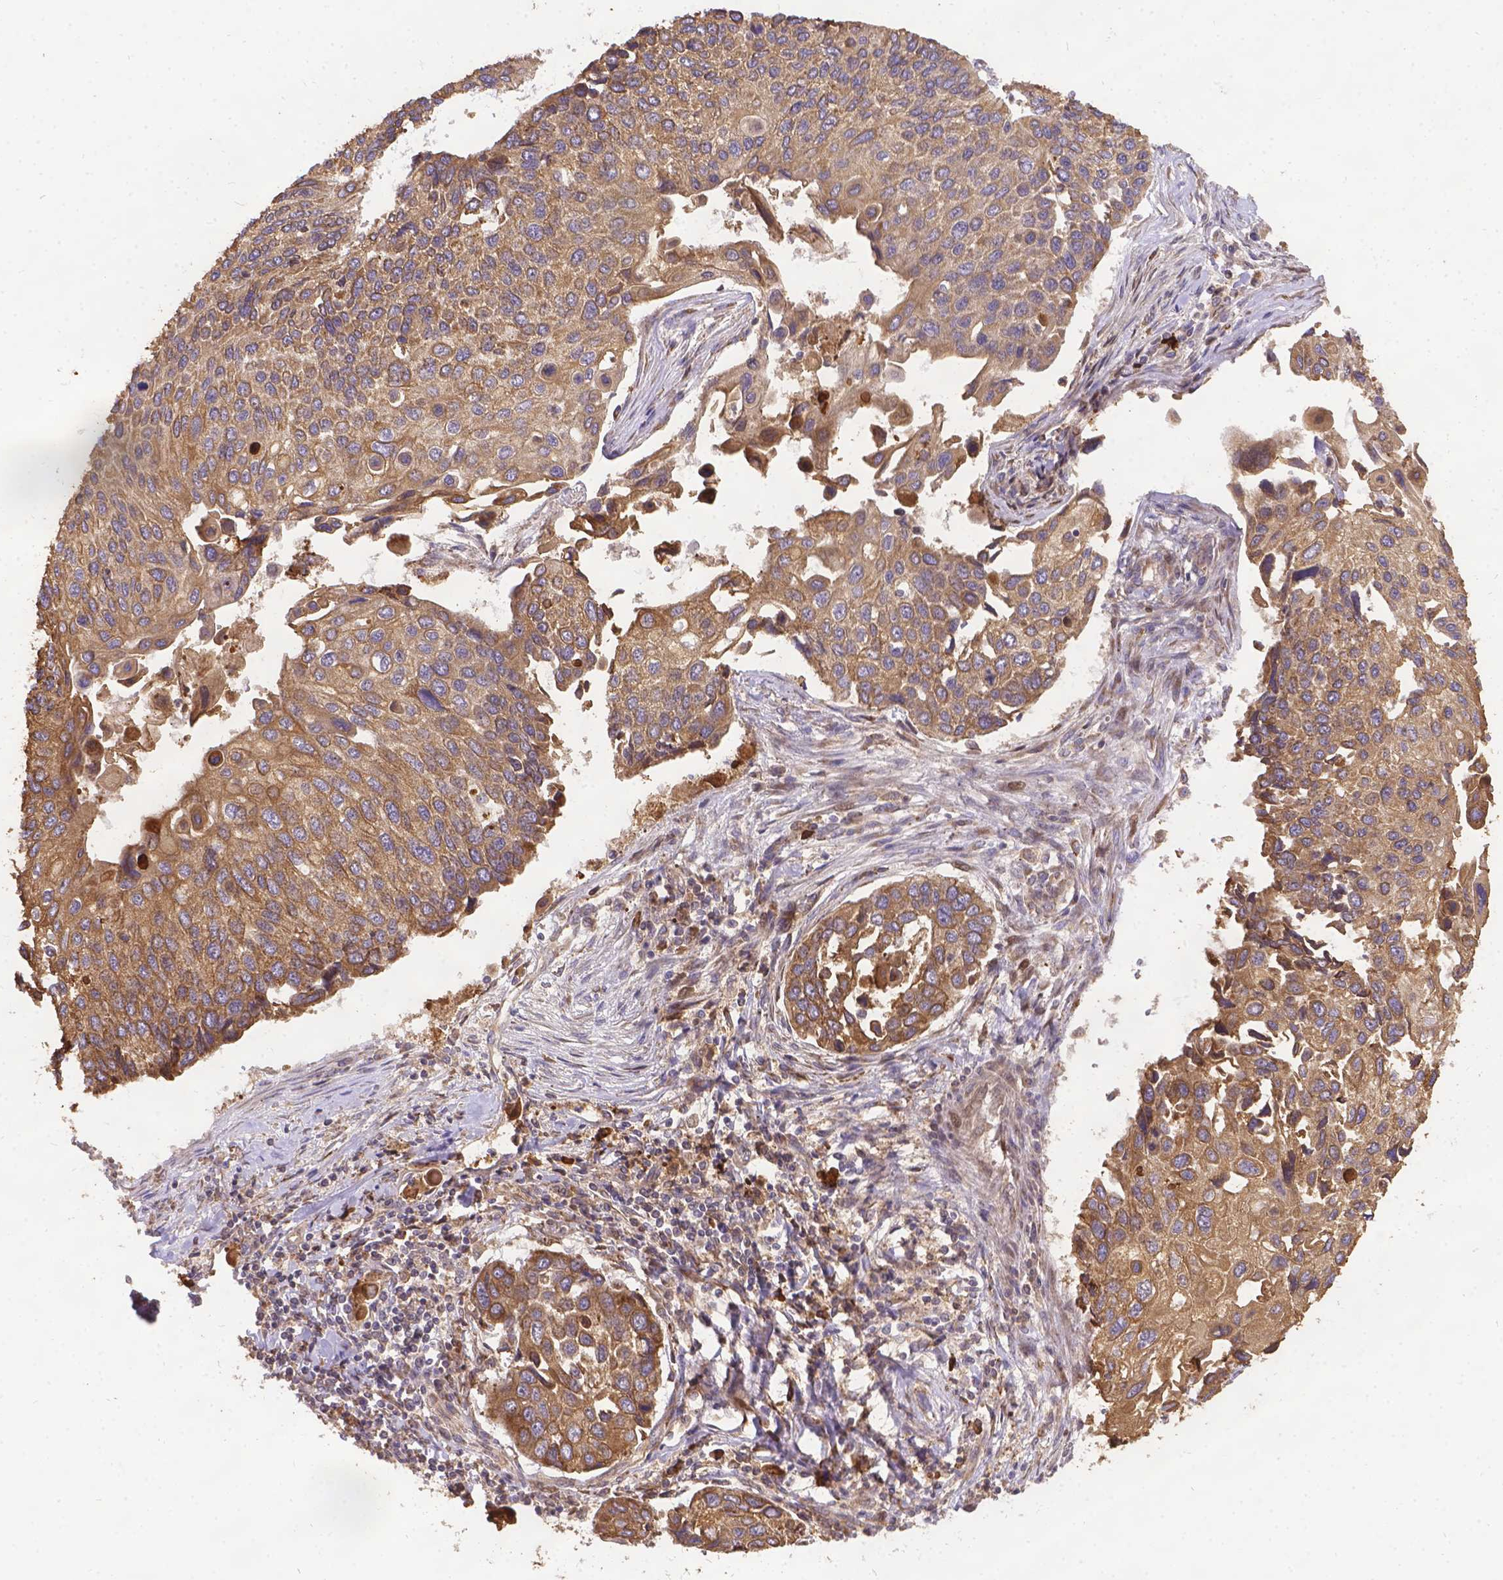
{"staining": {"intensity": "weak", "quantity": ">75%", "location": "cytoplasmic/membranous"}, "tissue": "lung cancer", "cell_type": "Tumor cells", "image_type": "cancer", "snomed": [{"axis": "morphology", "description": "Squamous cell carcinoma, NOS"}, {"axis": "morphology", "description": "Squamous cell carcinoma, metastatic, NOS"}, {"axis": "topography", "description": "Lung"}], "caption": "Tumor cells display low levels of weak cytoplasmic/membranous staining in approximately >75% of cells in human lung cancer.", "gene": "DENND6A", "patient": {"sex": "male", "age": 63}}